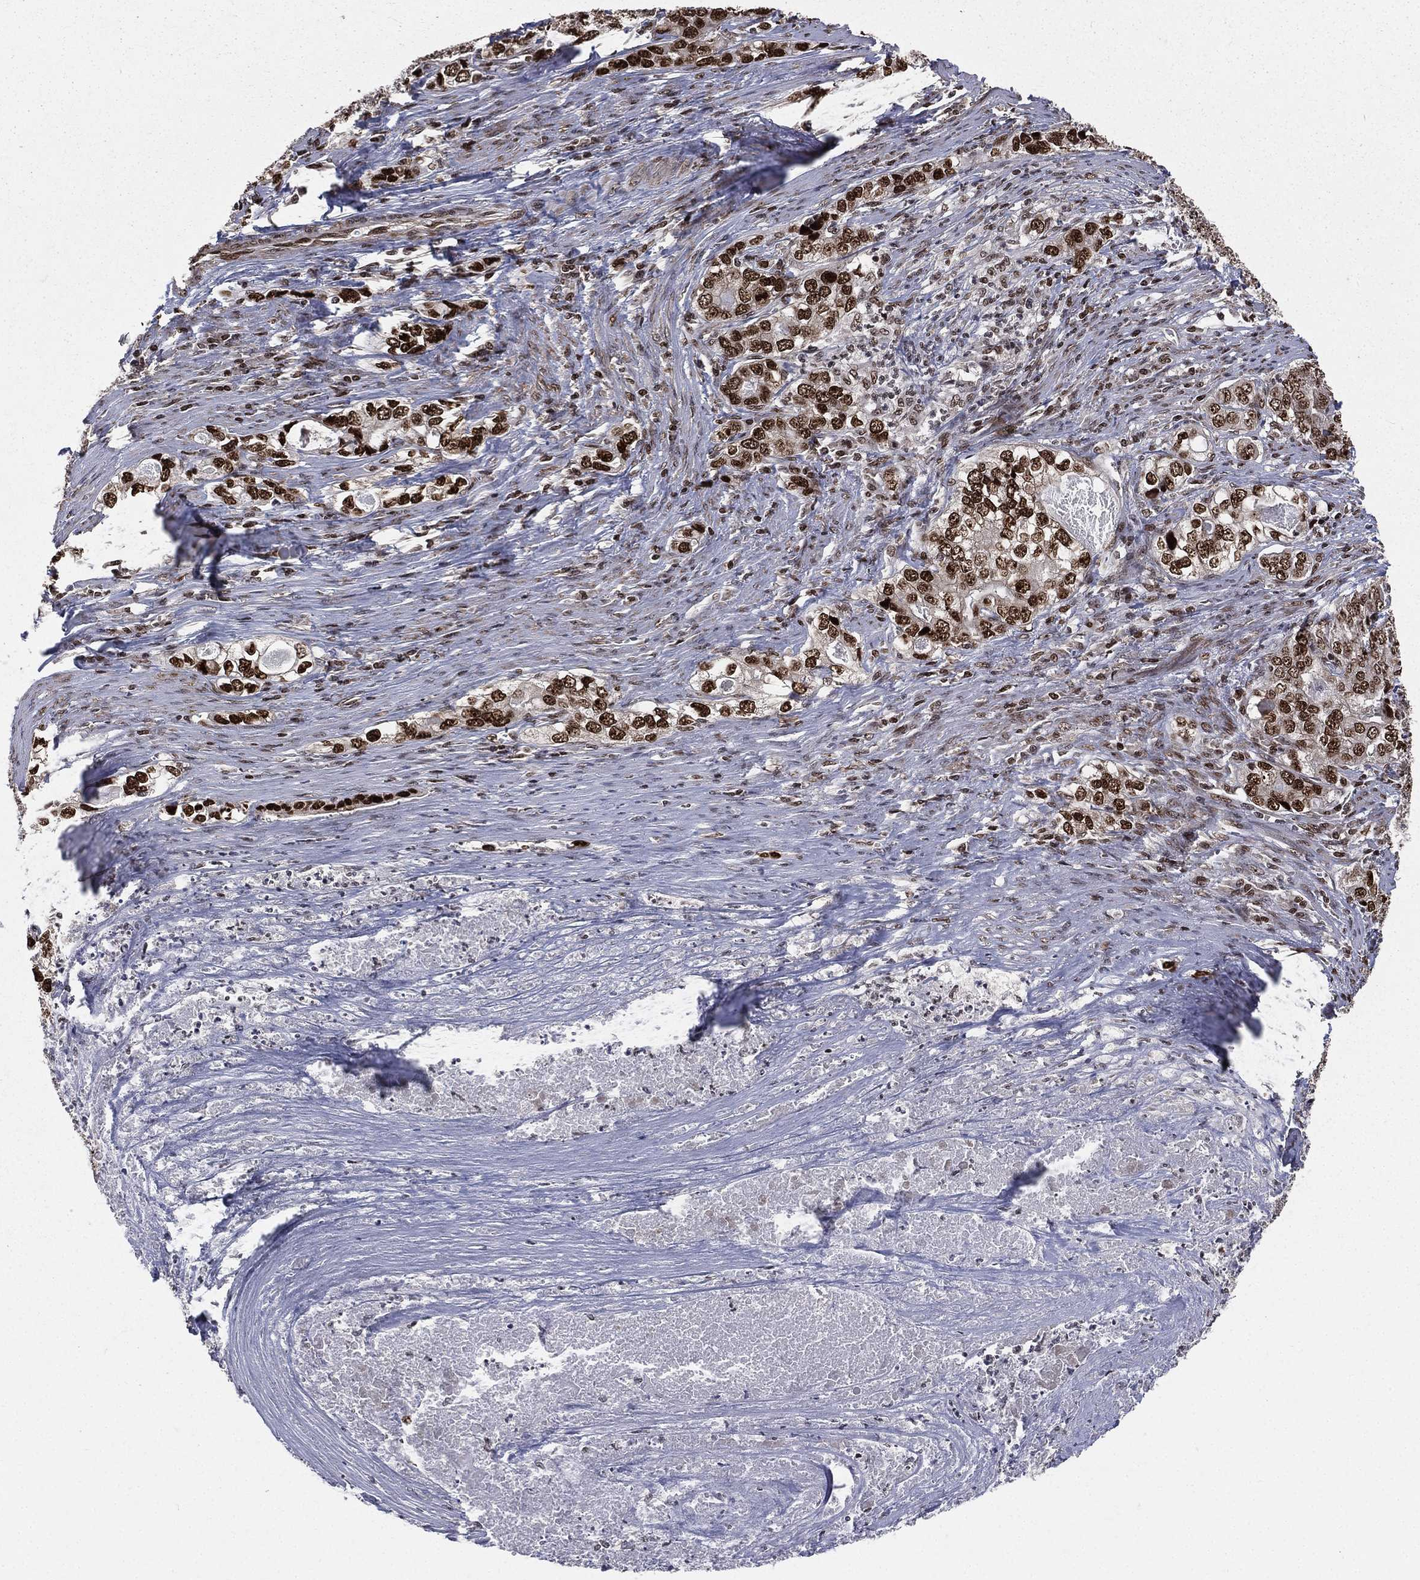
{"staining": {"intensity": "strong", "quantity": ">75%", "location": "nuclear"}, "tissue": "stomach cancer", "cell_type": "Tumor cells", "image_type": "cancer", "snomed": [{"axis": "morphology", "description": "Adenocarcinoma, NOS"}, {"axis": "topography", "description": "Stomach, lower"}], "caption": "This micrograph reveals IHC staining of stomach adenocarcinoma, with high strong nuclear staining in approximately >75% of tumor cells.", "gene": "POLB", "patient": {"sex": "female", "age": 72}}